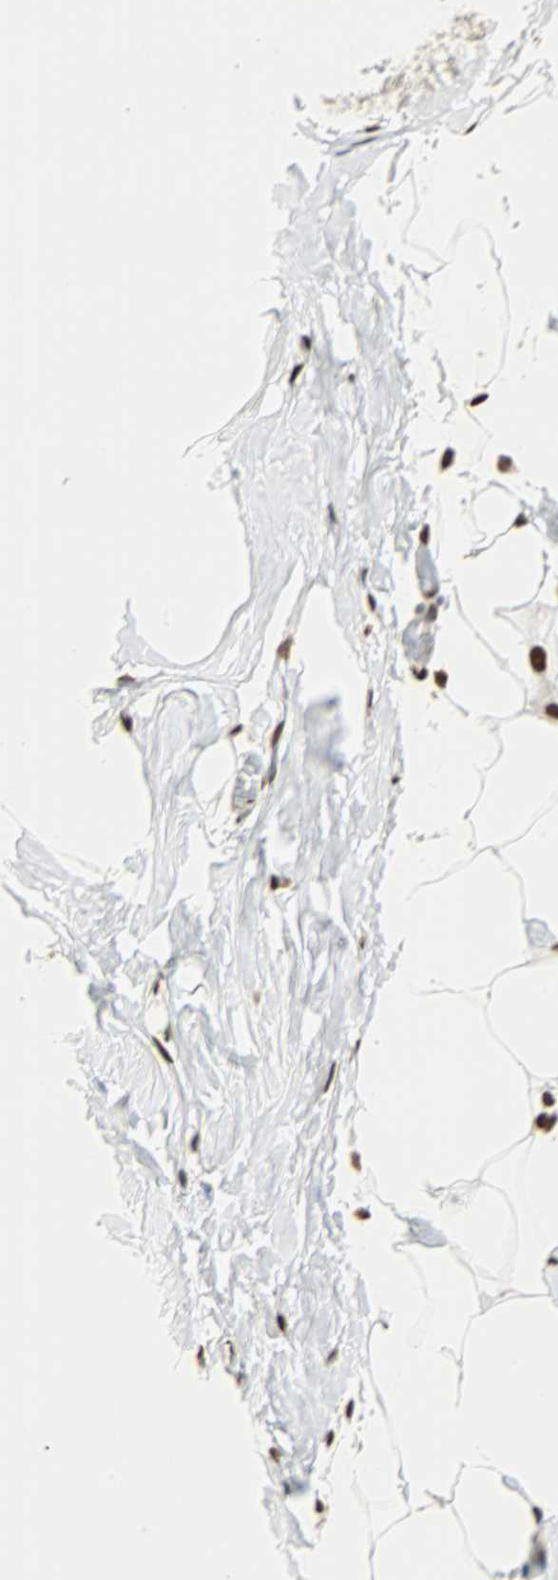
{"staining": {"intensity": "moderate", "quantity": ">75%", "location": "nuclear"}, "tissue": "adipose tissue", "cell_type": "Adipocytes", "image_type": "normal", "snomed": [{"axis": "morphology", "description": "Normal tissue, NOS"}, {"axis": "topography", "description": "Breast"}, {"axis": "topography", "description": "Adipose tissue"}], "caption": "A photomicrograph showing moderate nuclear expression in about >75% of adipocytes in unremarkable adipose tissue, as visualized by brown immunohistochemical staining.", "gene": "CDK12", "patient": {"sex": "female", "age": 25}}